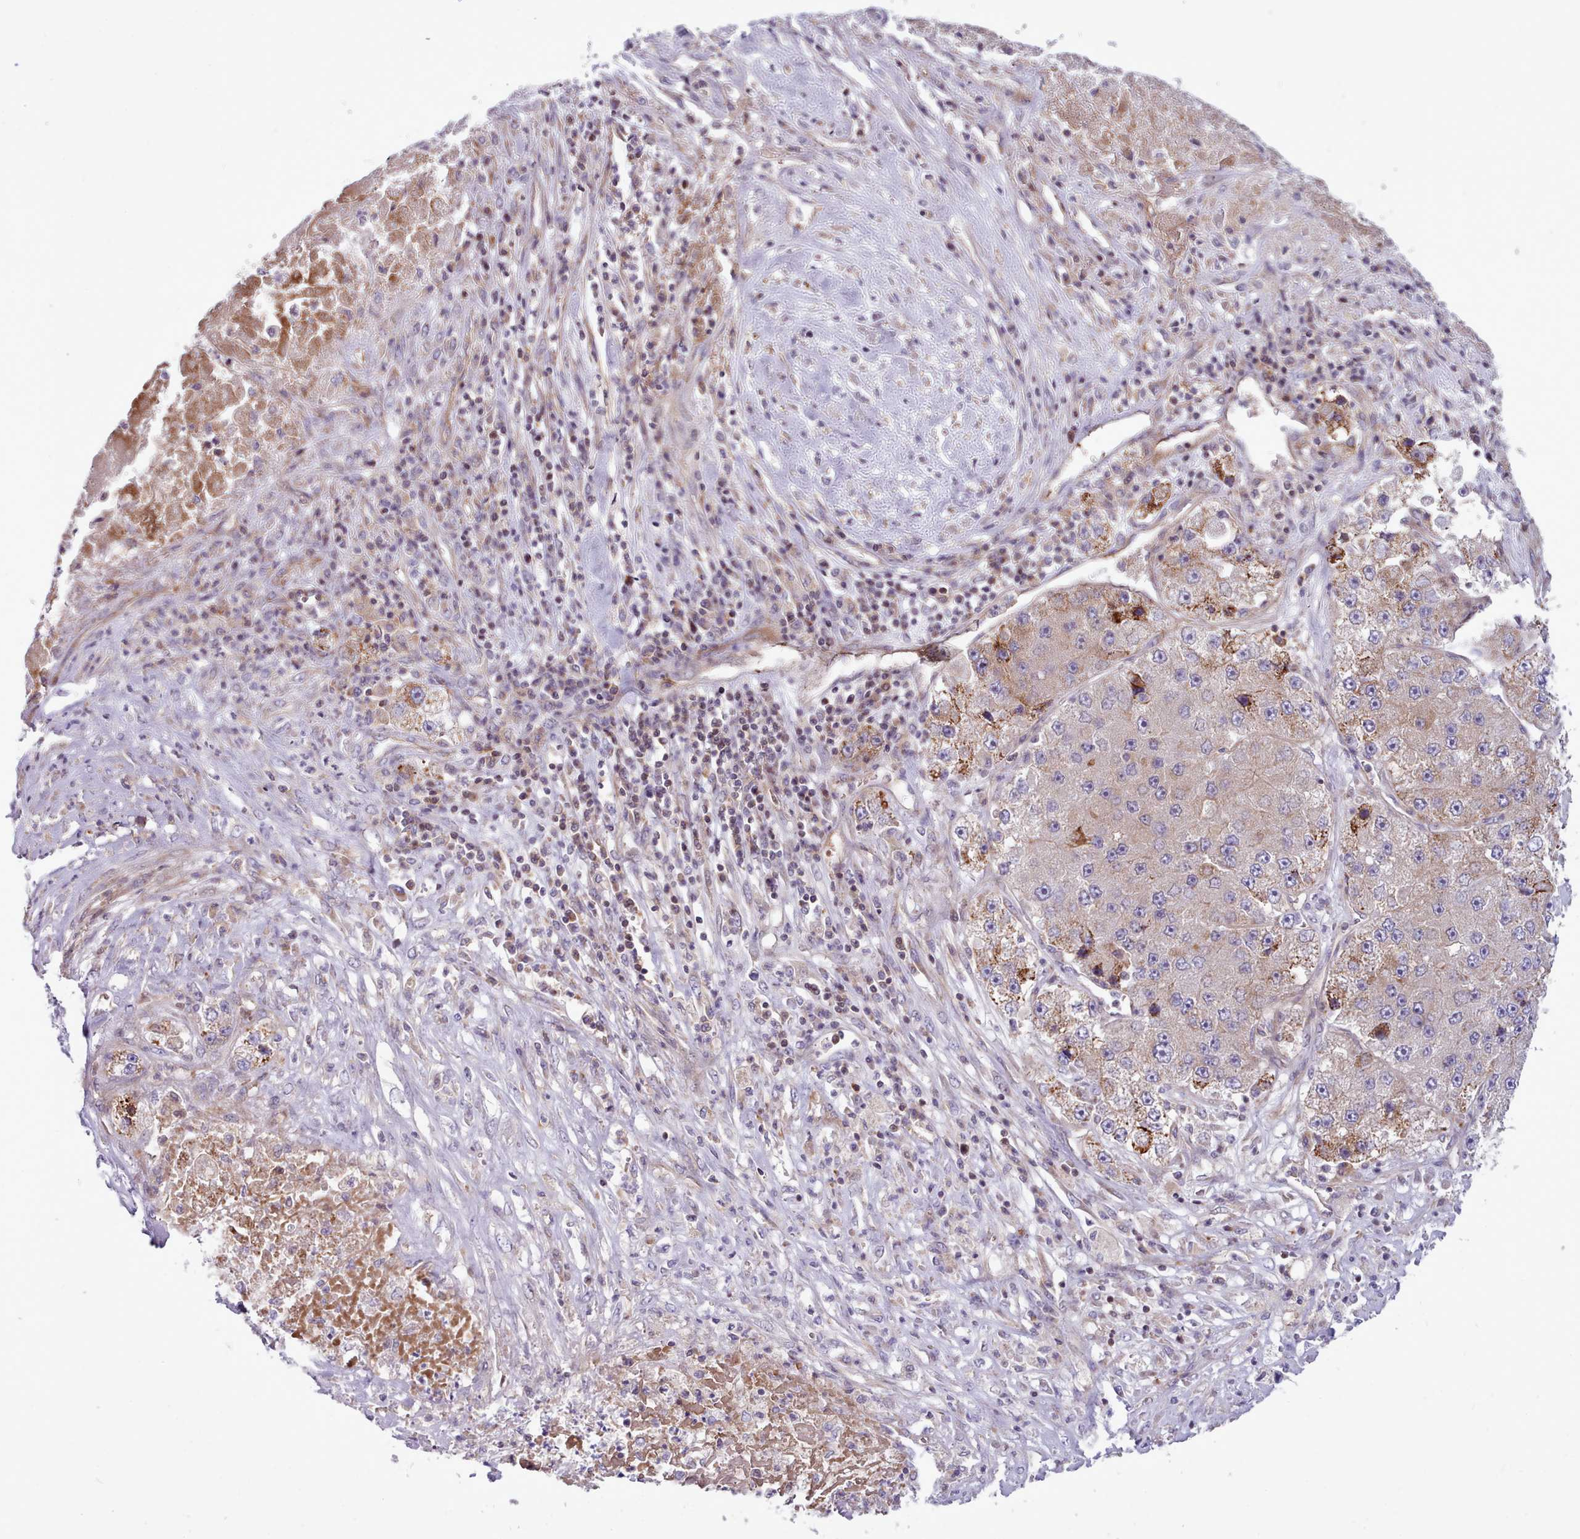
{"staining": {"intensity": "moderate", "quantity": "<25%", "location": "cytoplasmic/membranous"}, "tissue": "liver cancer", "cell_type": "Tumor cells", "image_type": "cancer", "snomed": [{"axis": "morphology", "description": "Carcinoma, Hepatocellular, NOS"}, {"axis": "topography", "description": "Liver"}], "caption": "The image displays staining of hepatocellular carcinoma (liver), revealing moderate cytoplasmic/membranous protein staining (brown color) within tumor cells.", "gene": "TENT4B", "patient": {"sex": "female", "age": 73}}